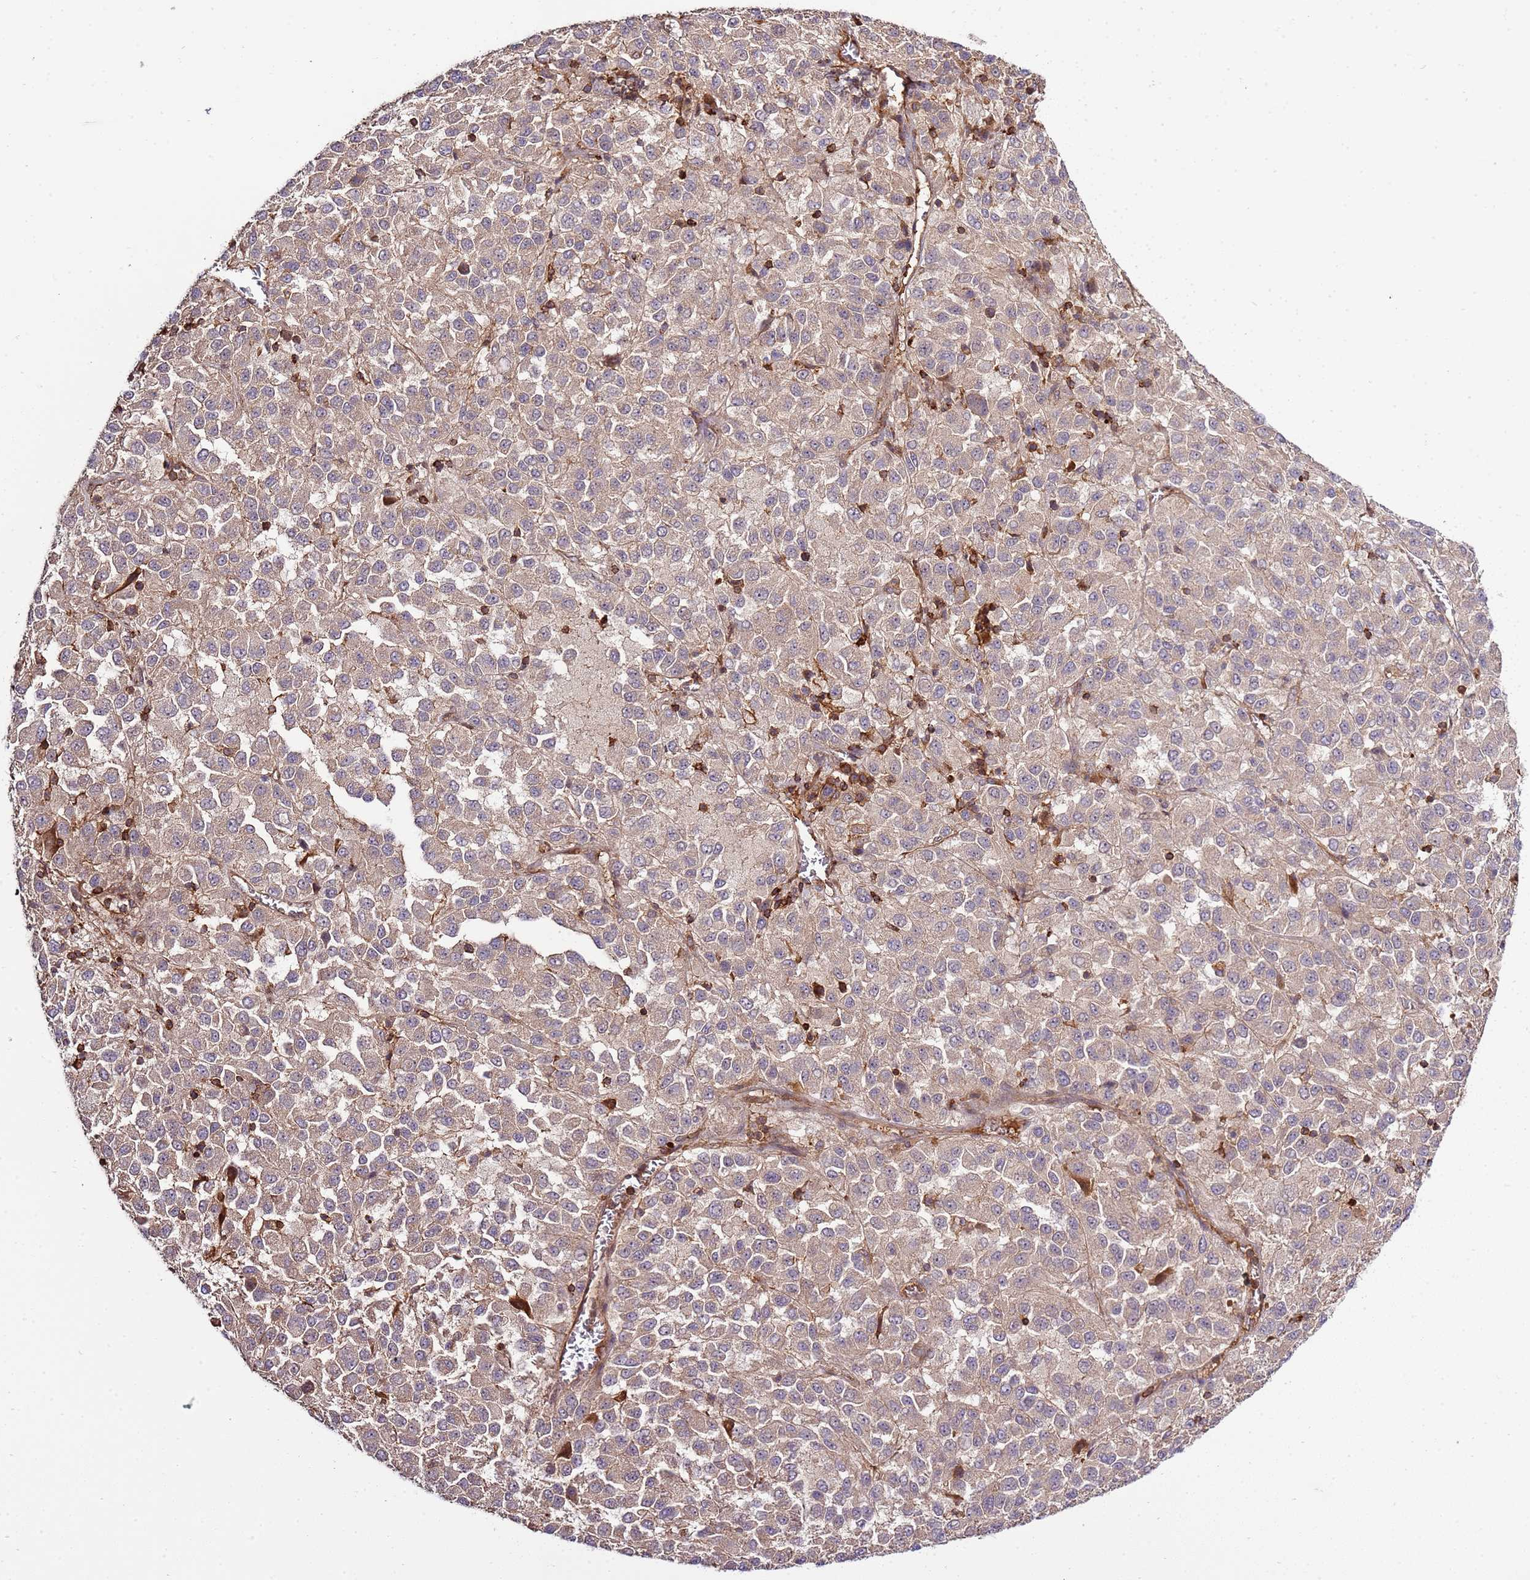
{"staining": {"intensity": "weak", "quantity": ">75%", "location": "cytoplasmic/membranous"}, "tissue": "melanoma", "cell_type": "Tumor cells", "image_type": "cancer", "snomed": [{"axis": "morphology", "description": "Malignant melanoma, Metastatic site"}, {"axis": "topography", "description": "Lung"}], "caption": "Human malignant melanoma (metastatic site) stained with a protein marker shows weak staining in tumor cells.", "gene": "ZNF624", "patient": {"sex": "male", "age": 64}}